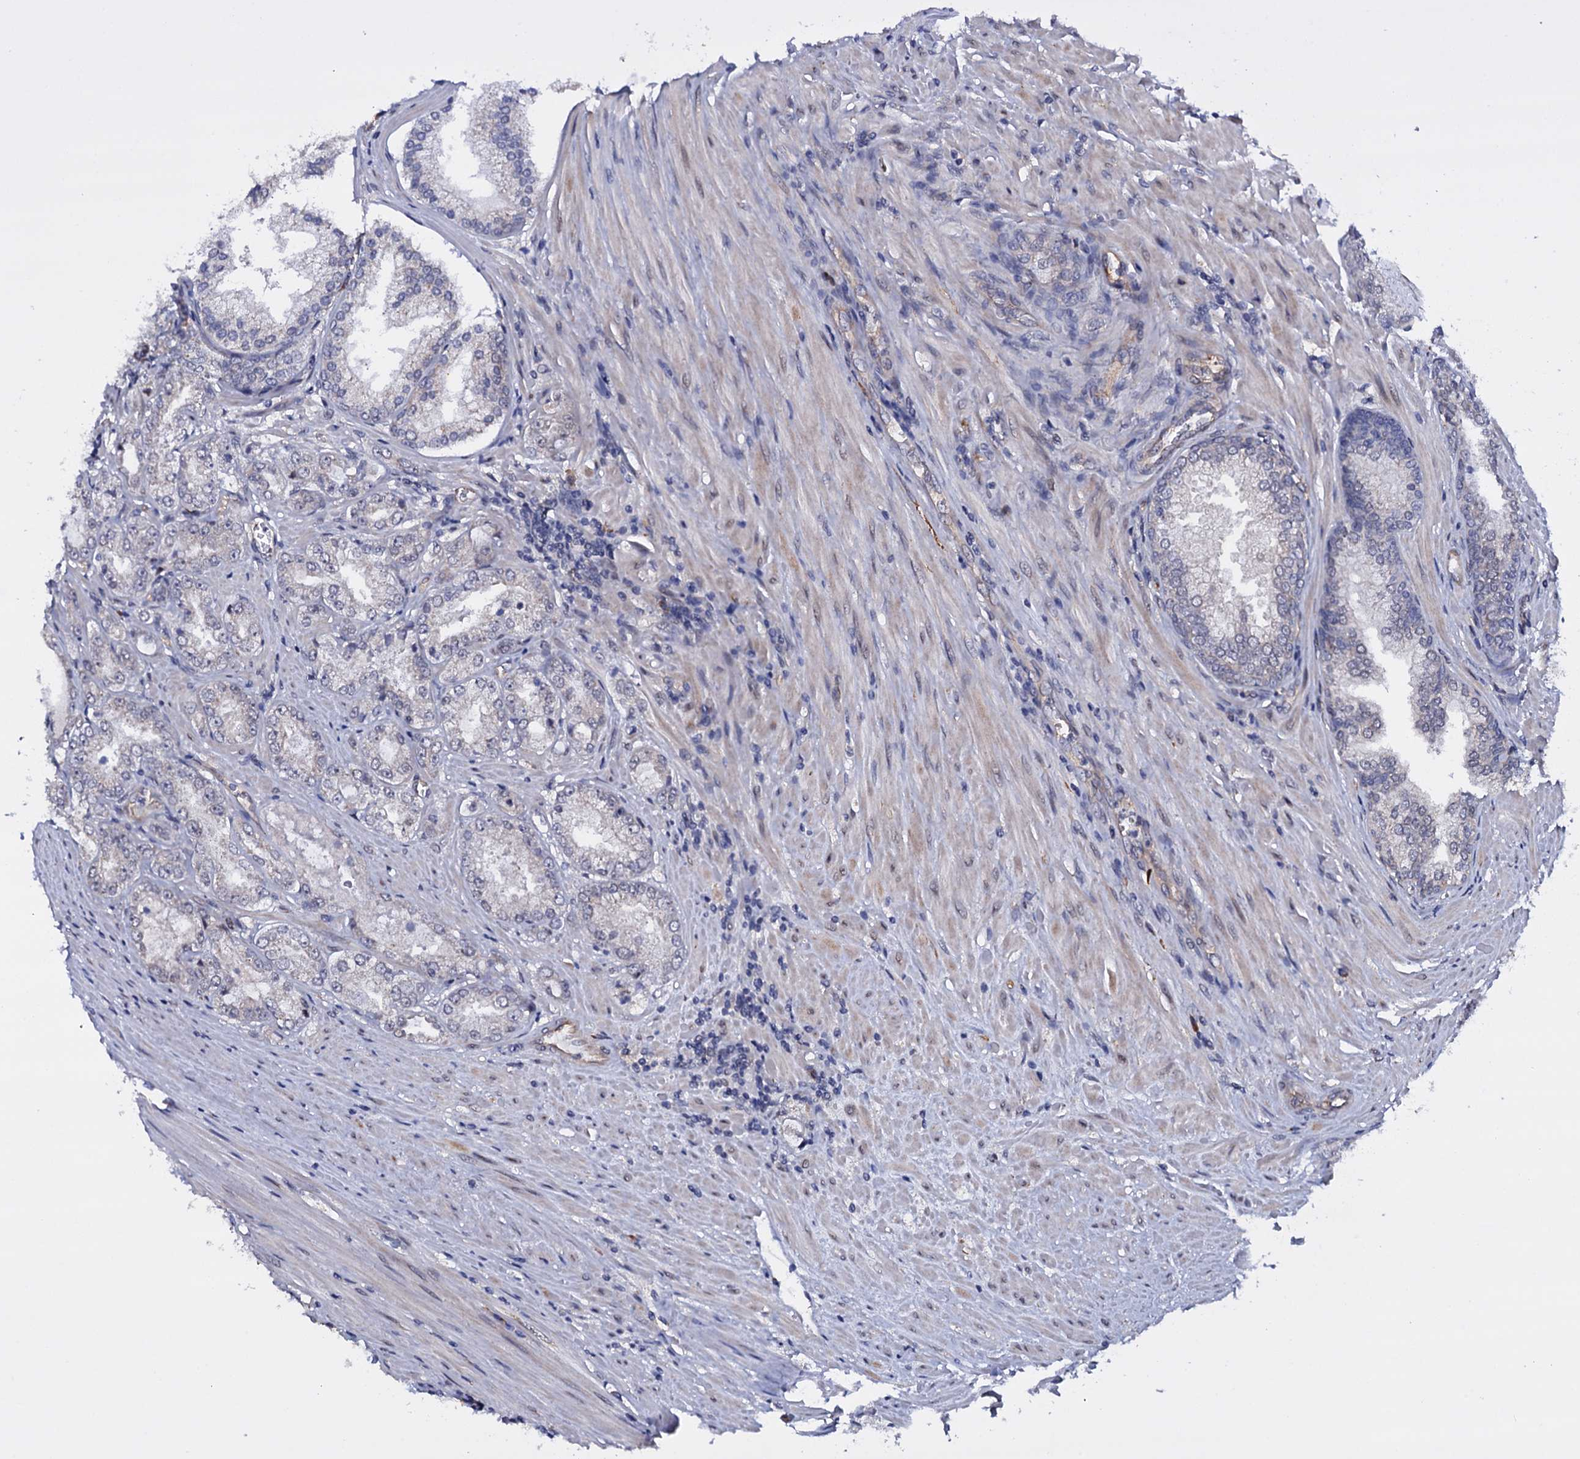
{"staining": {"intensity": "negative", "quantity": "none", "location": "none"}, "tissue": "prostate cancer", "cell_type": "Tumor cells", "image_type": "cancer", "snomed": [{"axis": "morphology", "description": "Adenocarcinoma, High grade"}, {"axis": "topography", "description": "Prostate"}], "caption": "Tumor cells are negative for protein expression in human high-grade adenocarcinoma (prostate).", "gene": "GAREM1", "patient": {"sex": "male", "age": 72}}